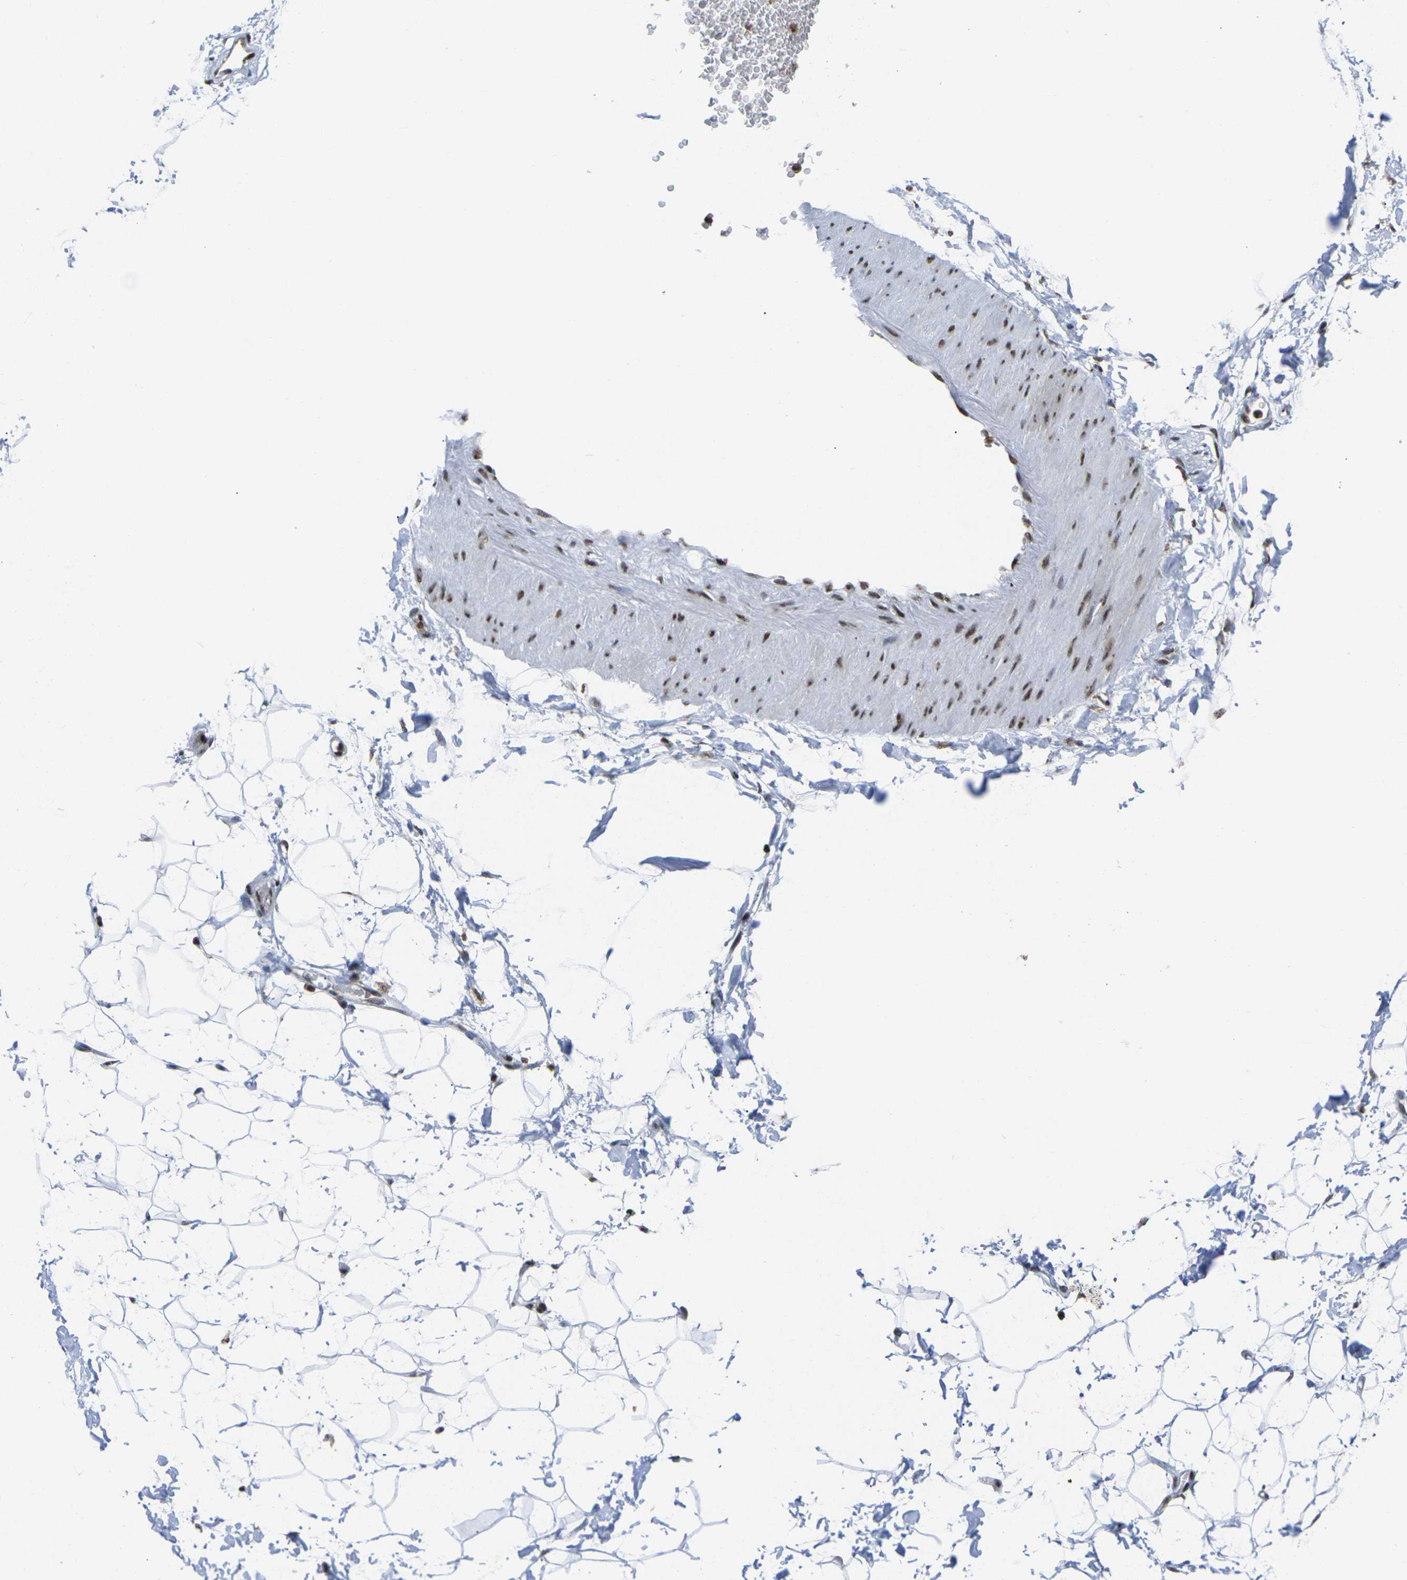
{"staining": {"intensity": "strong", "quantity": "25%-75%", "location": "nuclear"}, "tissue": "adipose tissue", "cell_type": "Adipocytes", "image_type": "normal", "snomed": [{"axis": "morphology", "description": "Normal tissue, NOS"}, {"axis": "topography", "description": "Soft tissue"}], "caption": "This is a histology image of IHC staining of benign adipose tissue, which shows strong expression in the nuclear of adipocytes.", "gene": "MAGOH", "patient": {"sex": "male", "age": 72}}